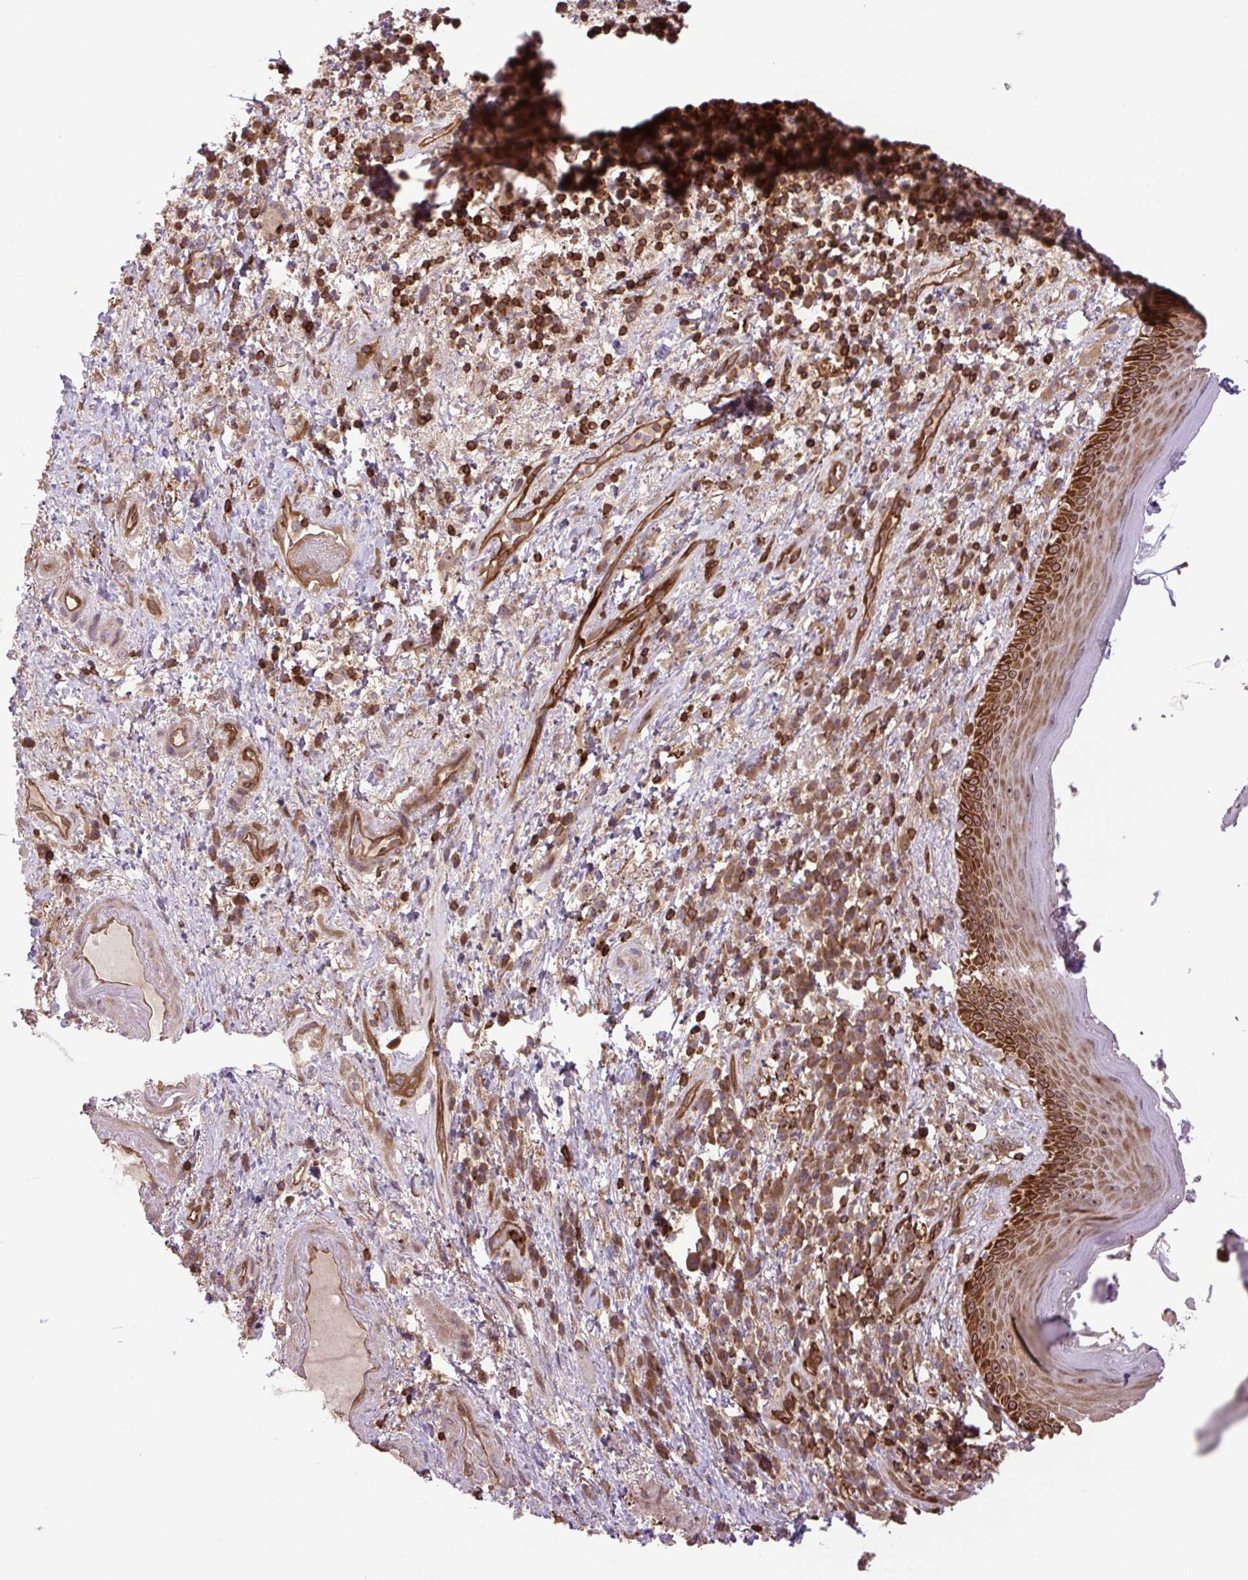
{"staining": {"intensity": "strong", "quantity": "25%-75%", "location": "cytoplasmic/membranous"}, "tissue": "skin", "cell_type": "Epidermal cells", "image_type": "normal", "snomed": [{"axis": "morphology", "description": "Normal tissue, NOS"}, {"axis": "topography", "description": "Anal"}], "caption": "The immunohistochemical stain shows strong cytoplasmic/membranous expression in epidermal cells of unremarkable skin. The staining was performed using DAB (3,3'-diaminobenzidine) to visualize the protein expression in brown, while the nuclei were stained in blue with hematoxylin (Magnification: 20x).", "gene": "PLCG1", "patient": {"sex": "male", "age": 78}}